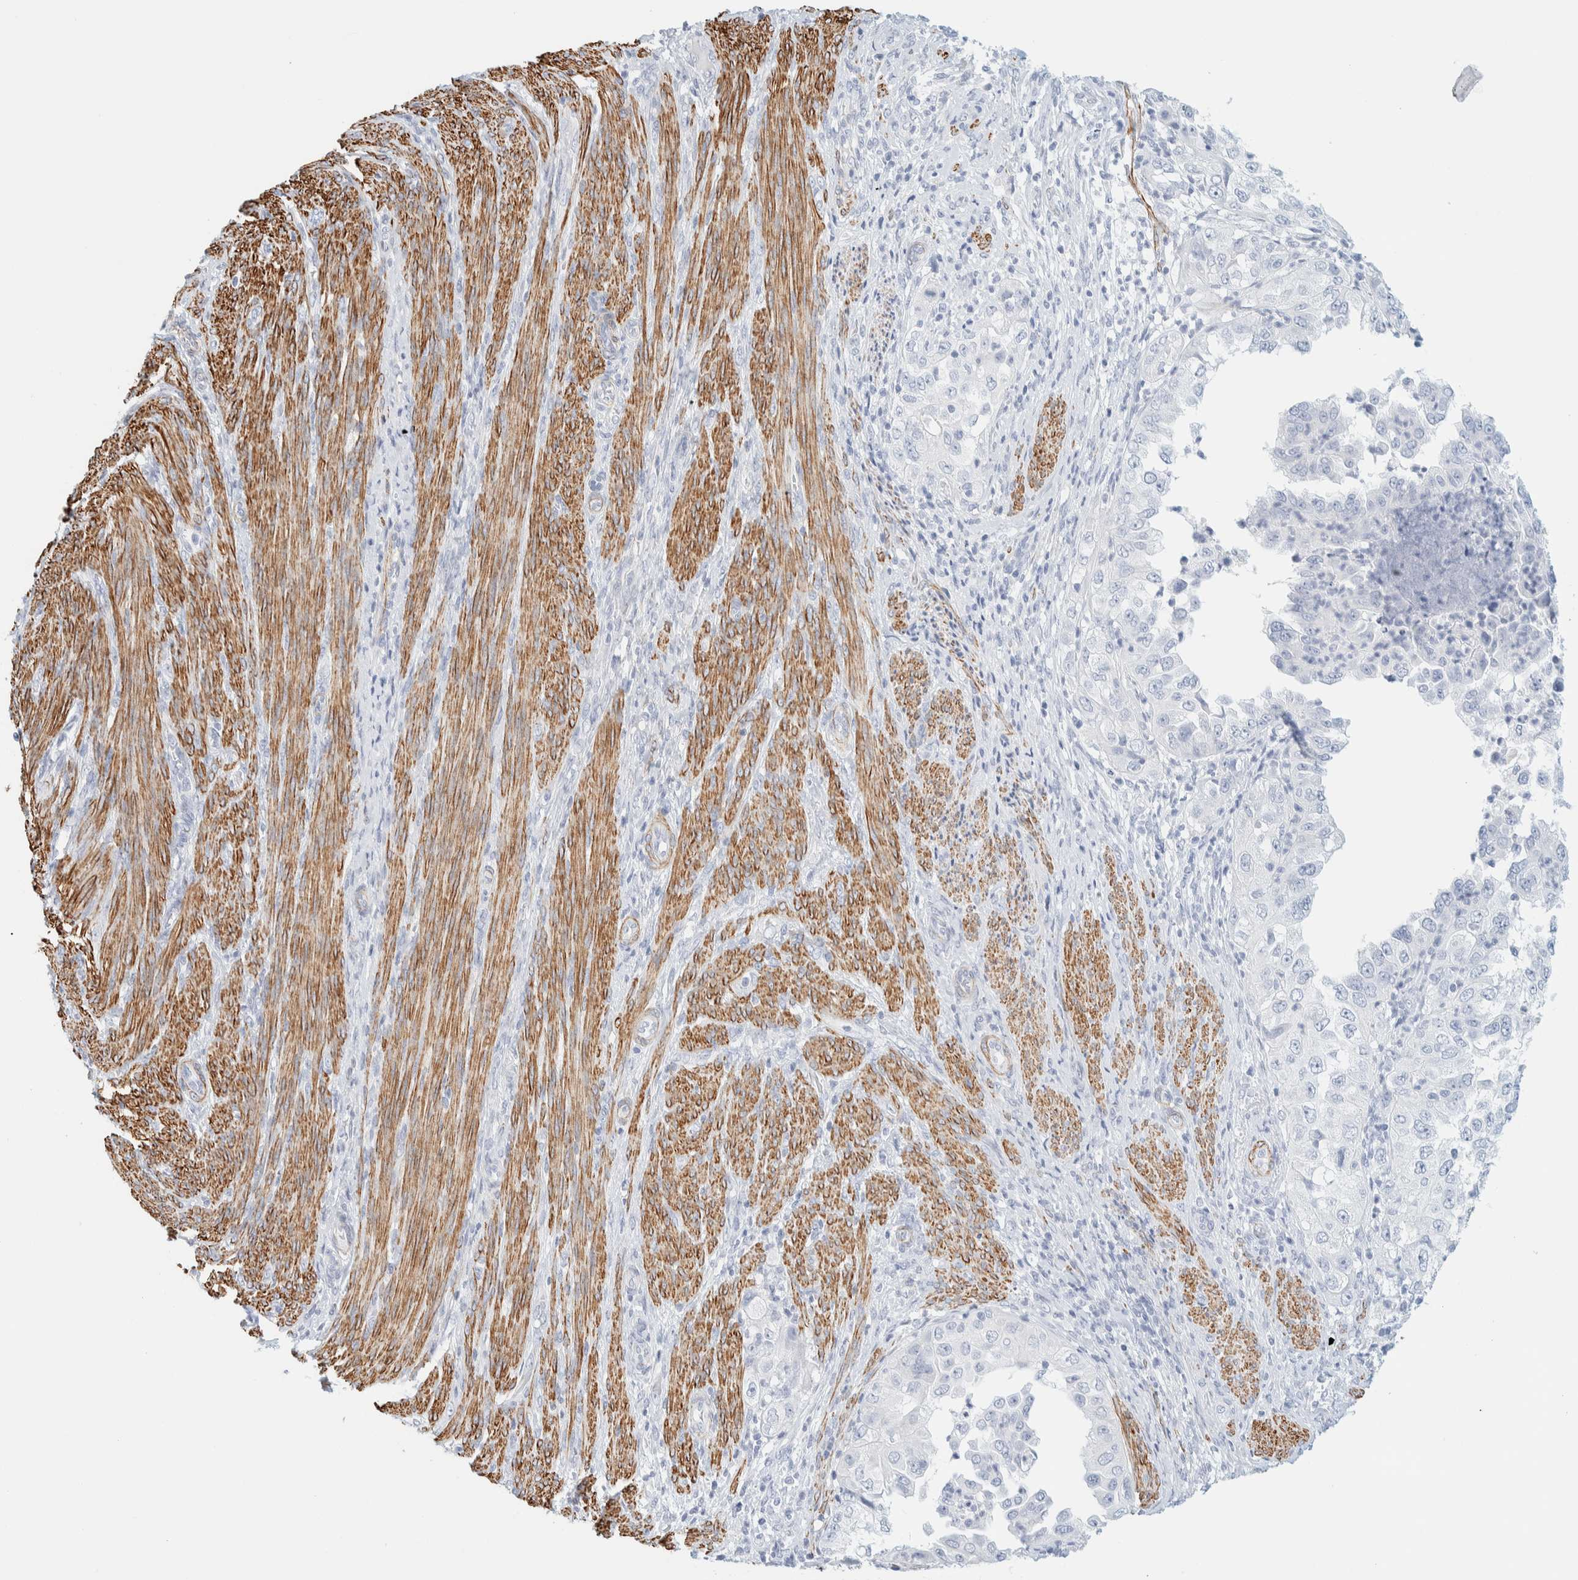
{"staining": {"intensity": "negative", "quantity": "none", "location": "none"}, "tissue": "endometrial cancer", "cell_type": "Tumor cells", "image_type": "cancer", "snomed": [{"axis": "morphology", "description": "Adenocarcinoma, NOS"}, {"axis": "topography", "description": "Endometrium"}], "caption": "An IHC histopathology image of endometrial cancer is shown. There is no staining in tumor cells of endometrial cancer.", "gene": "AFMID", "patient": {"sex": "female", "age": 85}}